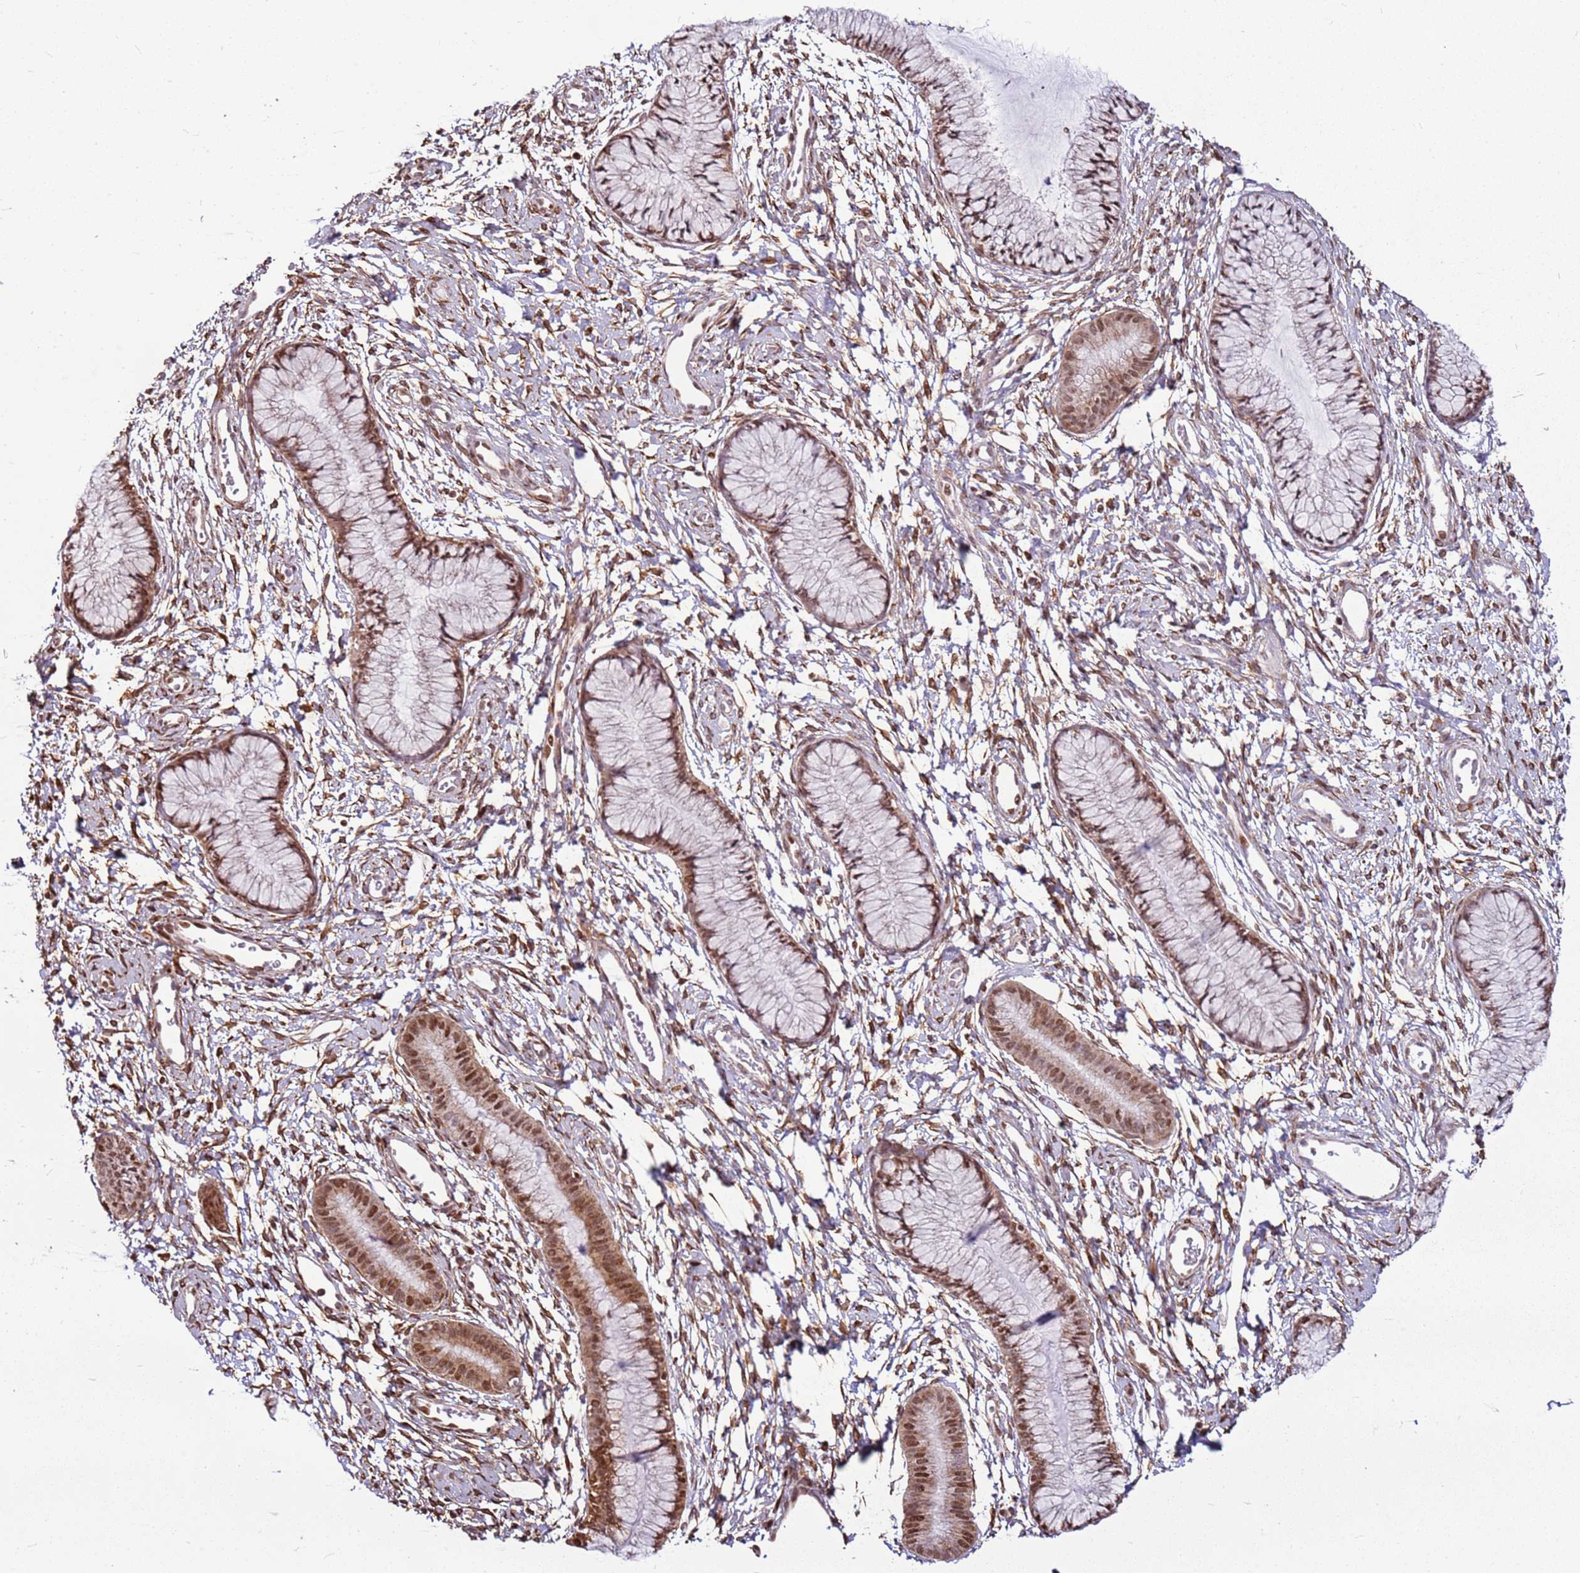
{"staining": {"intensity": "moderate", "quantity": ">75%", "location": "cytoplasmic/membranous,nuclear"}, "tissue": "cervix", "cell_type": "Glandular cells", "image_type": "normal", "snomed": [{"axis": "morphology", "description": "Normal tissue, NOS"}, {"axis": "topography", "description": "Cervix"}], "caption": "Protein expression analysis of benign cervix exhibits moderate cytoplasmic/membranous,nuclear expression in approximately >75% of glandular cells. (DAB IHC, brown staining for protein, blue staining for nuclei).", "gene": "PCTP", "patient": {"sex": "female", "age": 42}}